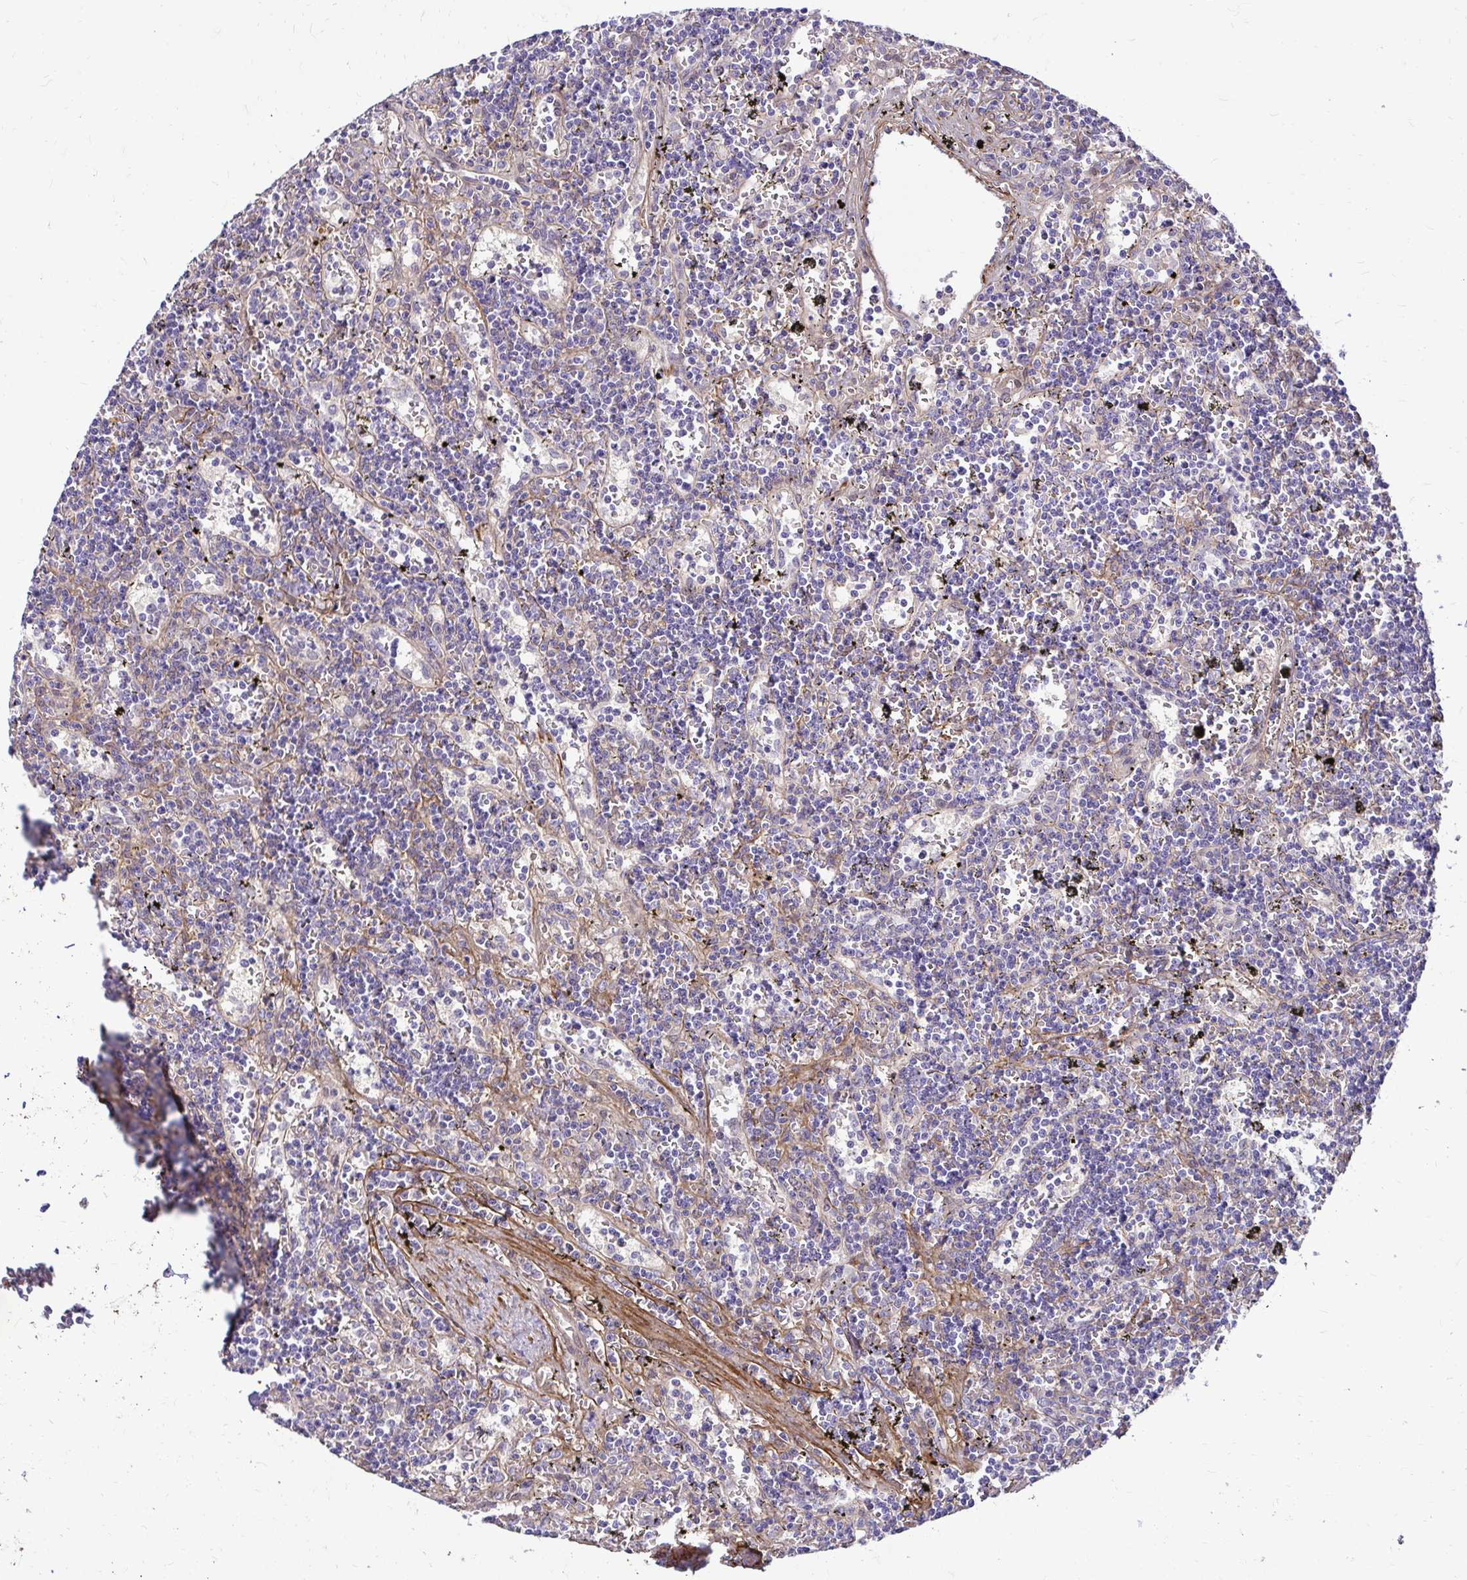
{"staining": {"intensity": "negative", "quantity": "none", "location": "none"}, "tissue": "lymphoma", "cell_type": "Tumor cells", "image_type": "cancer", "snomed": [{"axis": "morphology", "description": "Malignant lymphoma, non-Hodgkin's type, Low grade"}, {"axis": "topography", "description": "Spleen"}], "caption": "Immunohistochemical staining of human lymphoma displays no significant expression in tumor cells.", "gene": "YAP1", "patient": {"sex": "male", "age": 60}}